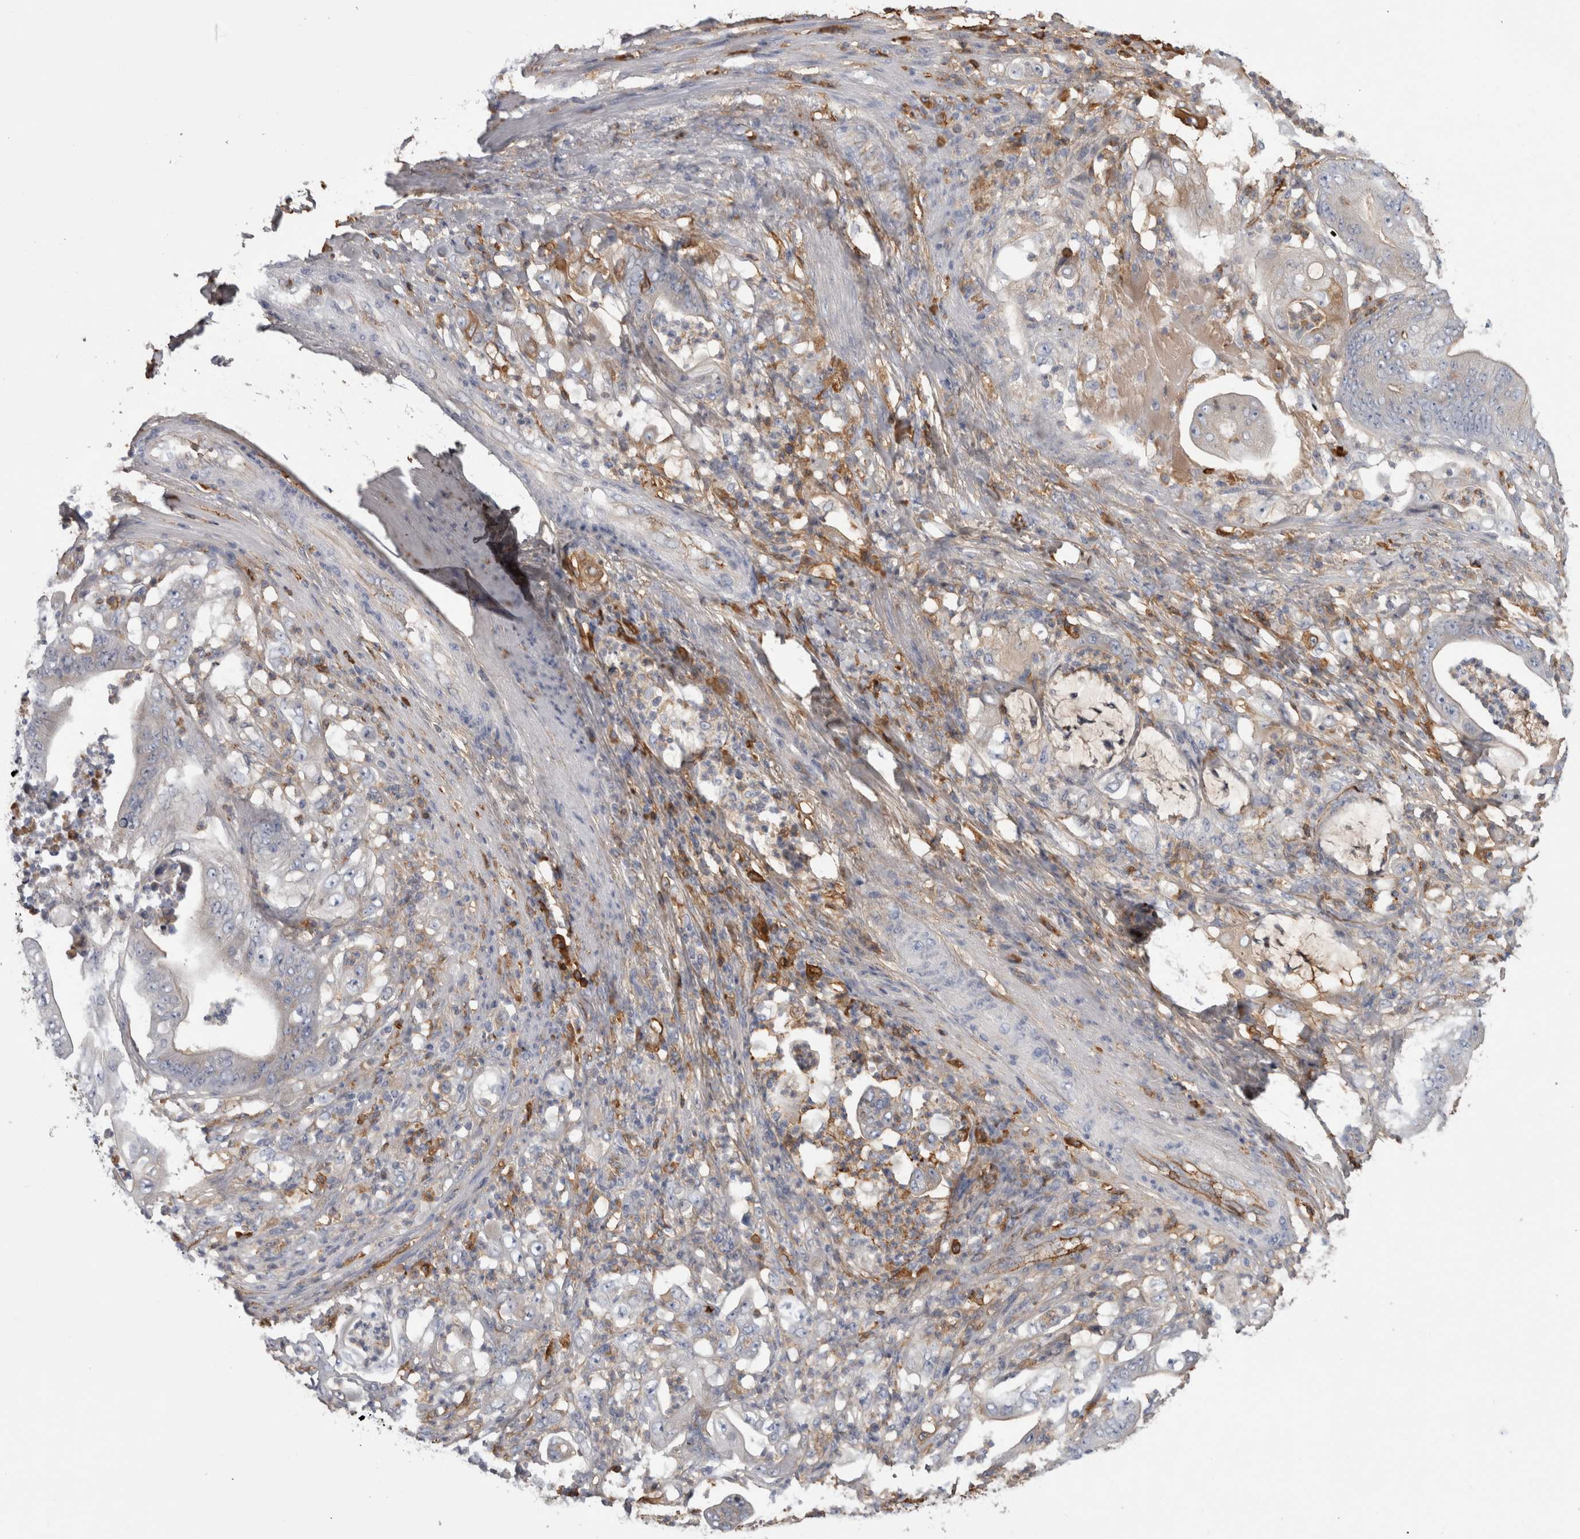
{"staining": {"intensity": "negative", "quantity": "none", "location": "none"}, "tissue": "stomach cancer", "cell_type": "Tumor cells", "image_type": "cancer", "snomed": [{"axis": "morphology", "description": "Adenocarcinoma, NOS"}, {"axis": "topography", "description": "Stomach"}], "caption": "A histopathology image of human stomach adenocarcinoma is negative for staining in tumor cells.", "gene": "TBCE", "patient": {"sex": "female", "age": 73}}